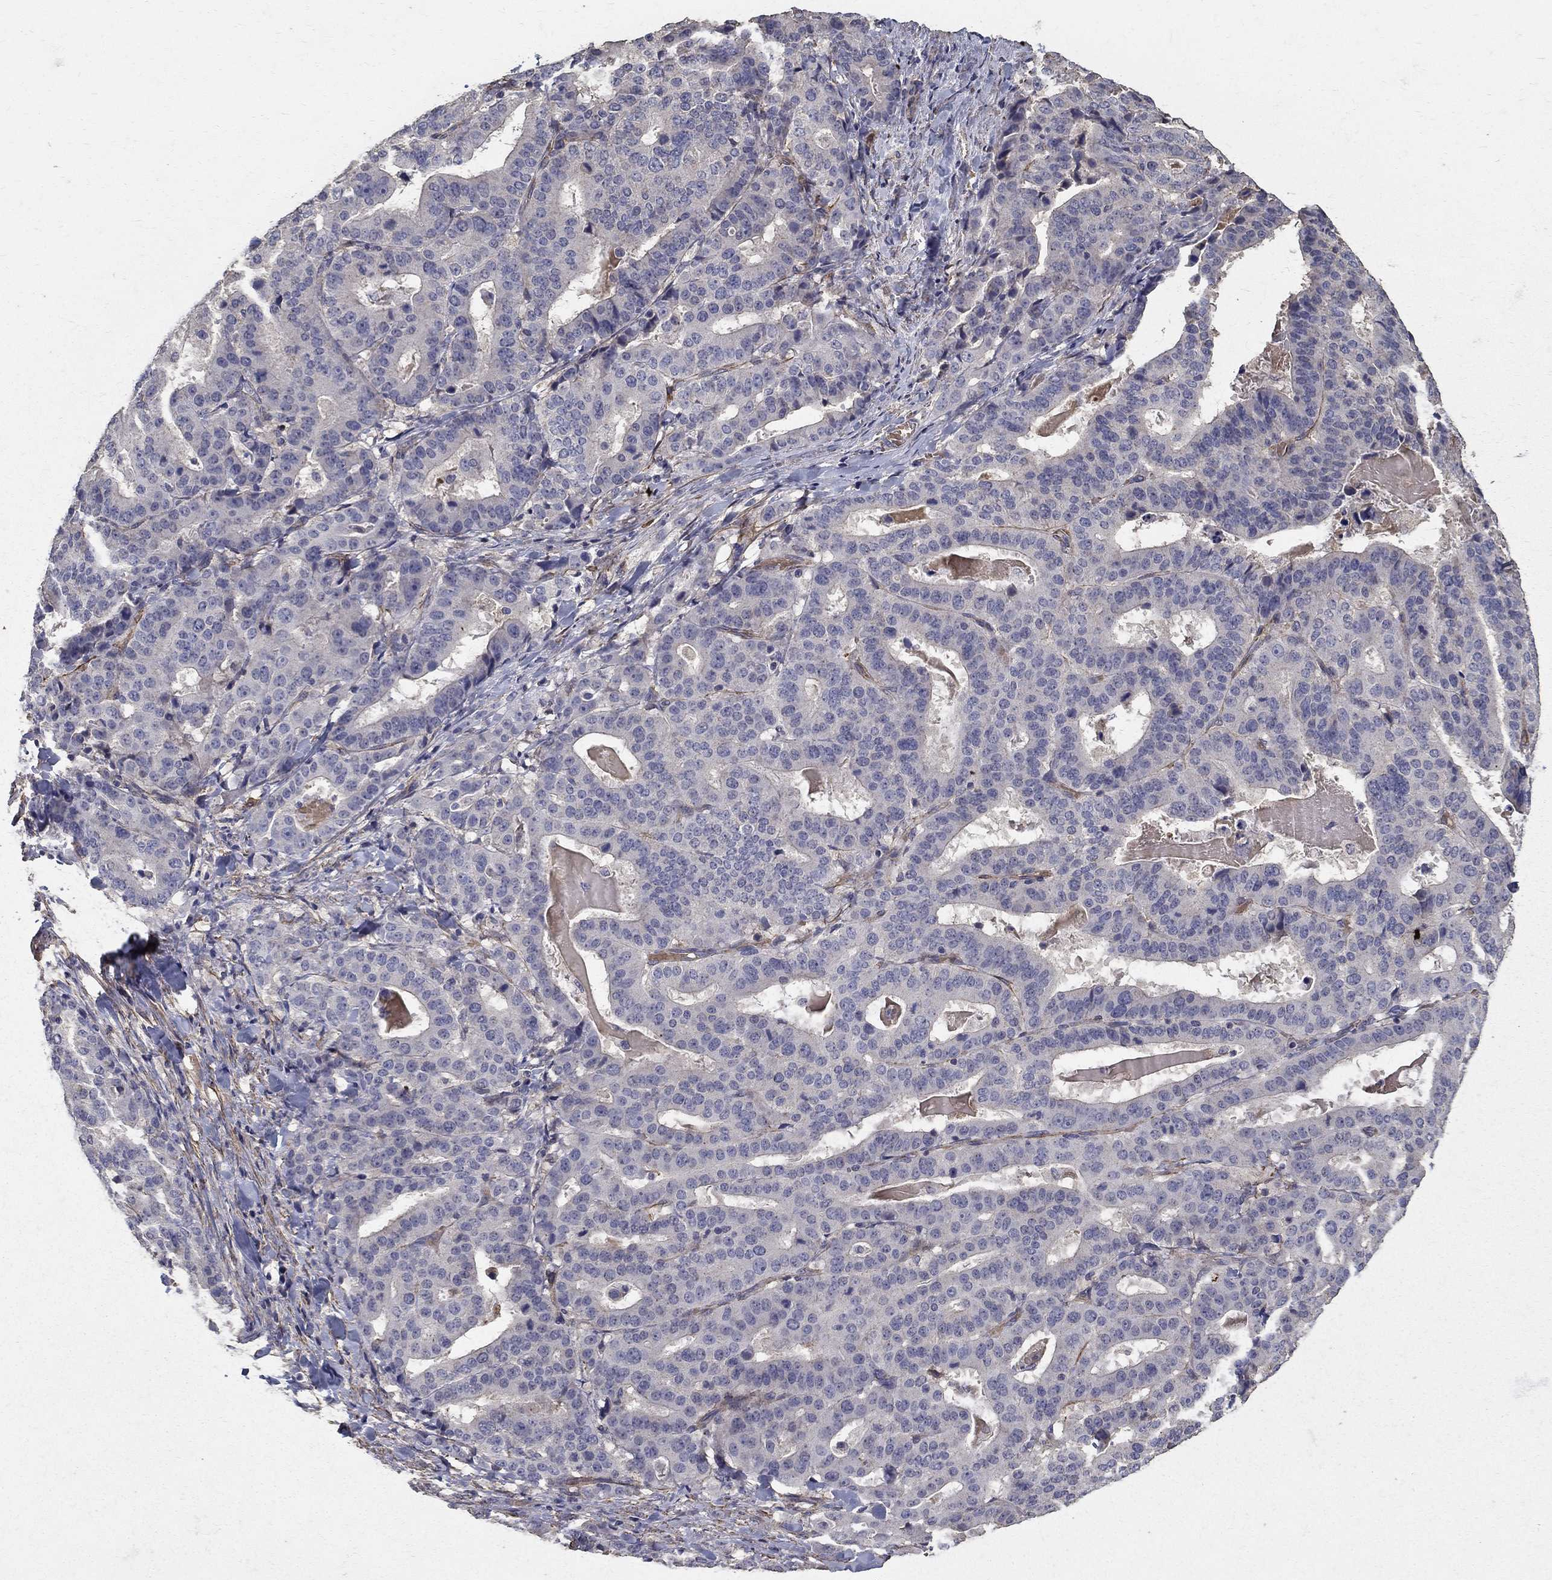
{"staining": {"intensity": "negative", "quantity": "none", "location": "none"}, "tissue": "stomach cancer", "cell_type": "Tumor cells", "image_type": "cancer", "snomed": [{"axis": "morphology", "description": "Adenocarcinoma, NOS"}, {"axis": "topography", "description": "Stomach"}], "caption": "This is an immunohistochemistry (IHC) histopathology image of human stomach cancer. There is no staining in tumor cells.", "gene": "MPP2", "patient": {"sex": "male", "age": 48}}